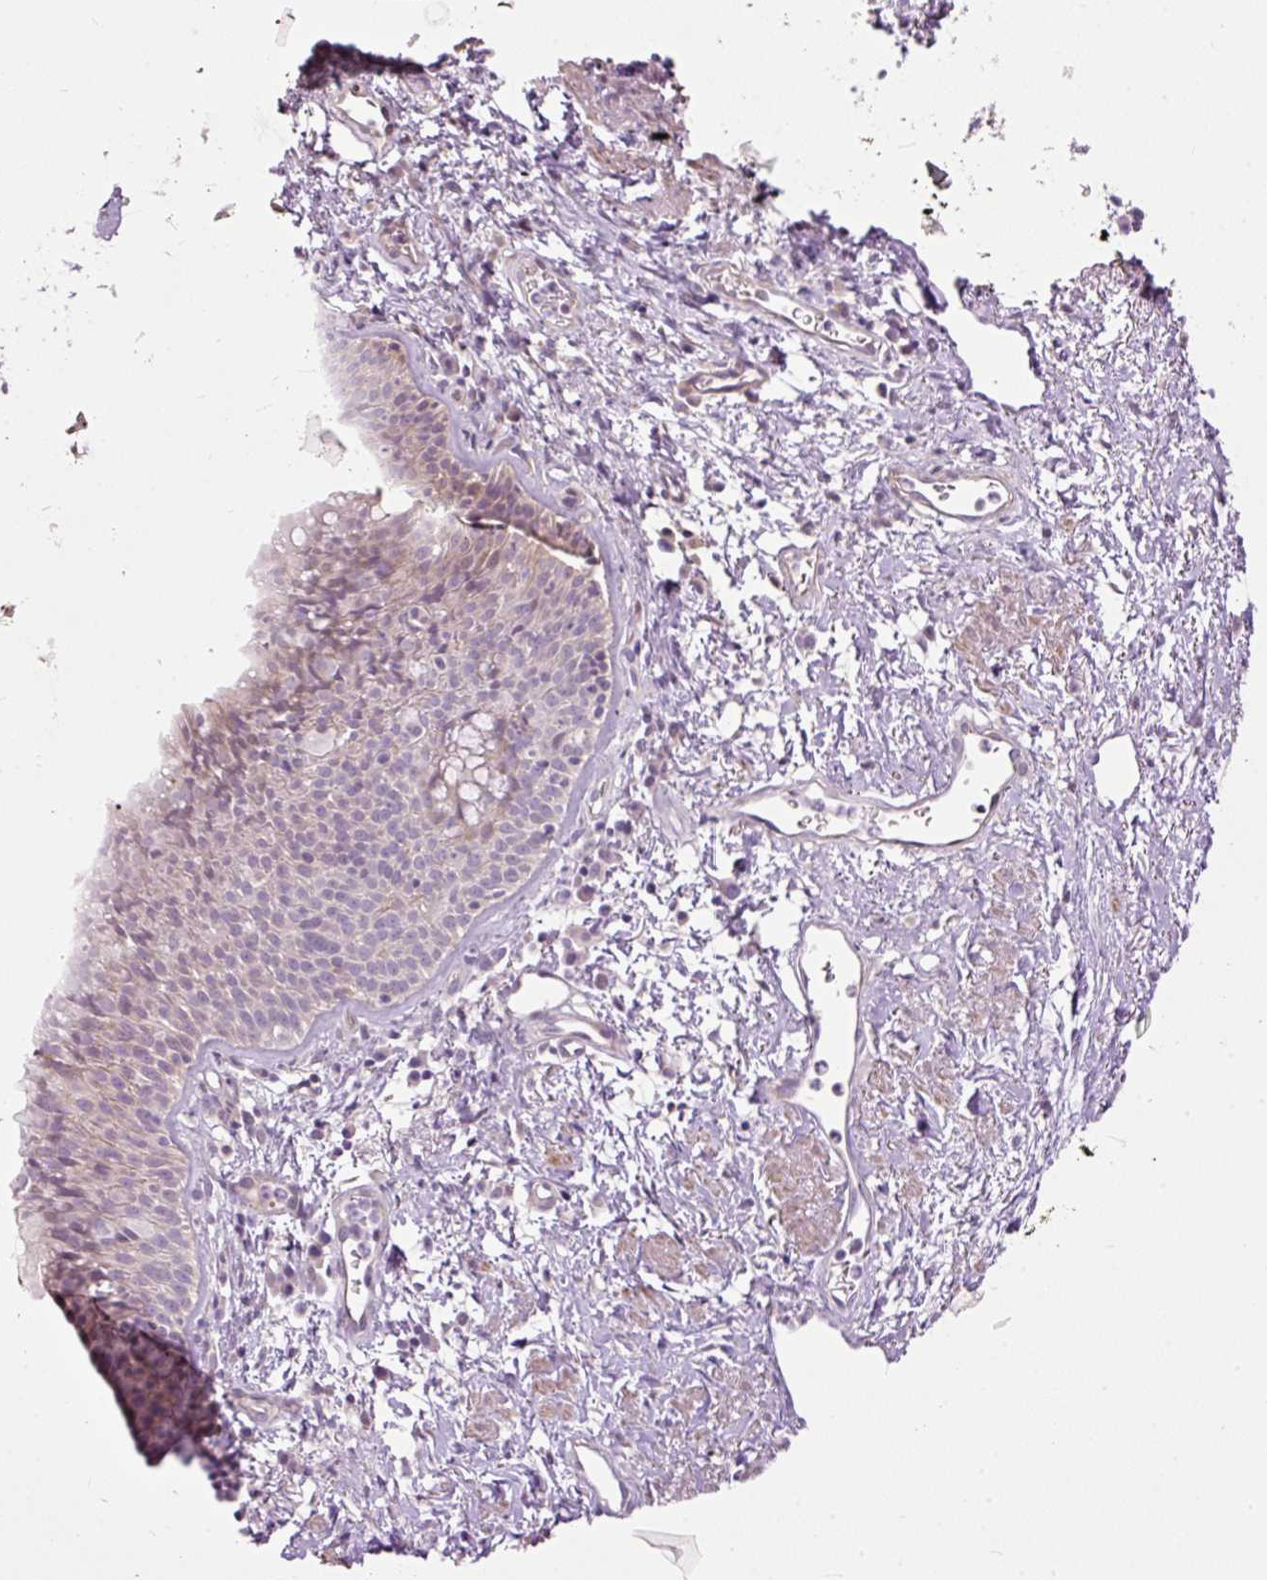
{"staining": {"intensity": "weak", "quantity": "<25%", "location": "cytoplasmic/membranous"}, "tissue": "nasopharynx", "cell_type": "Respiratory epithelial cells", "image_type": "normal", "snomed": [{"axis": "morphology", "description": "Normal tissue, NOS"}, {"axis": "topography", "description": "Cartilage tissue"}, {"axis": "topography", "description": "Nasopharynx"}, {"axis": "topography", "description": "Thyroid gland"}], "caption": "Immunohistochemical staining of unremarkable human nasopharynx reveals no significant expression in respiratory epithelial cells. Nuclei are stained in blue.", "gene": "FCRL4", "patient": {"sex": "male", "age": 63}}